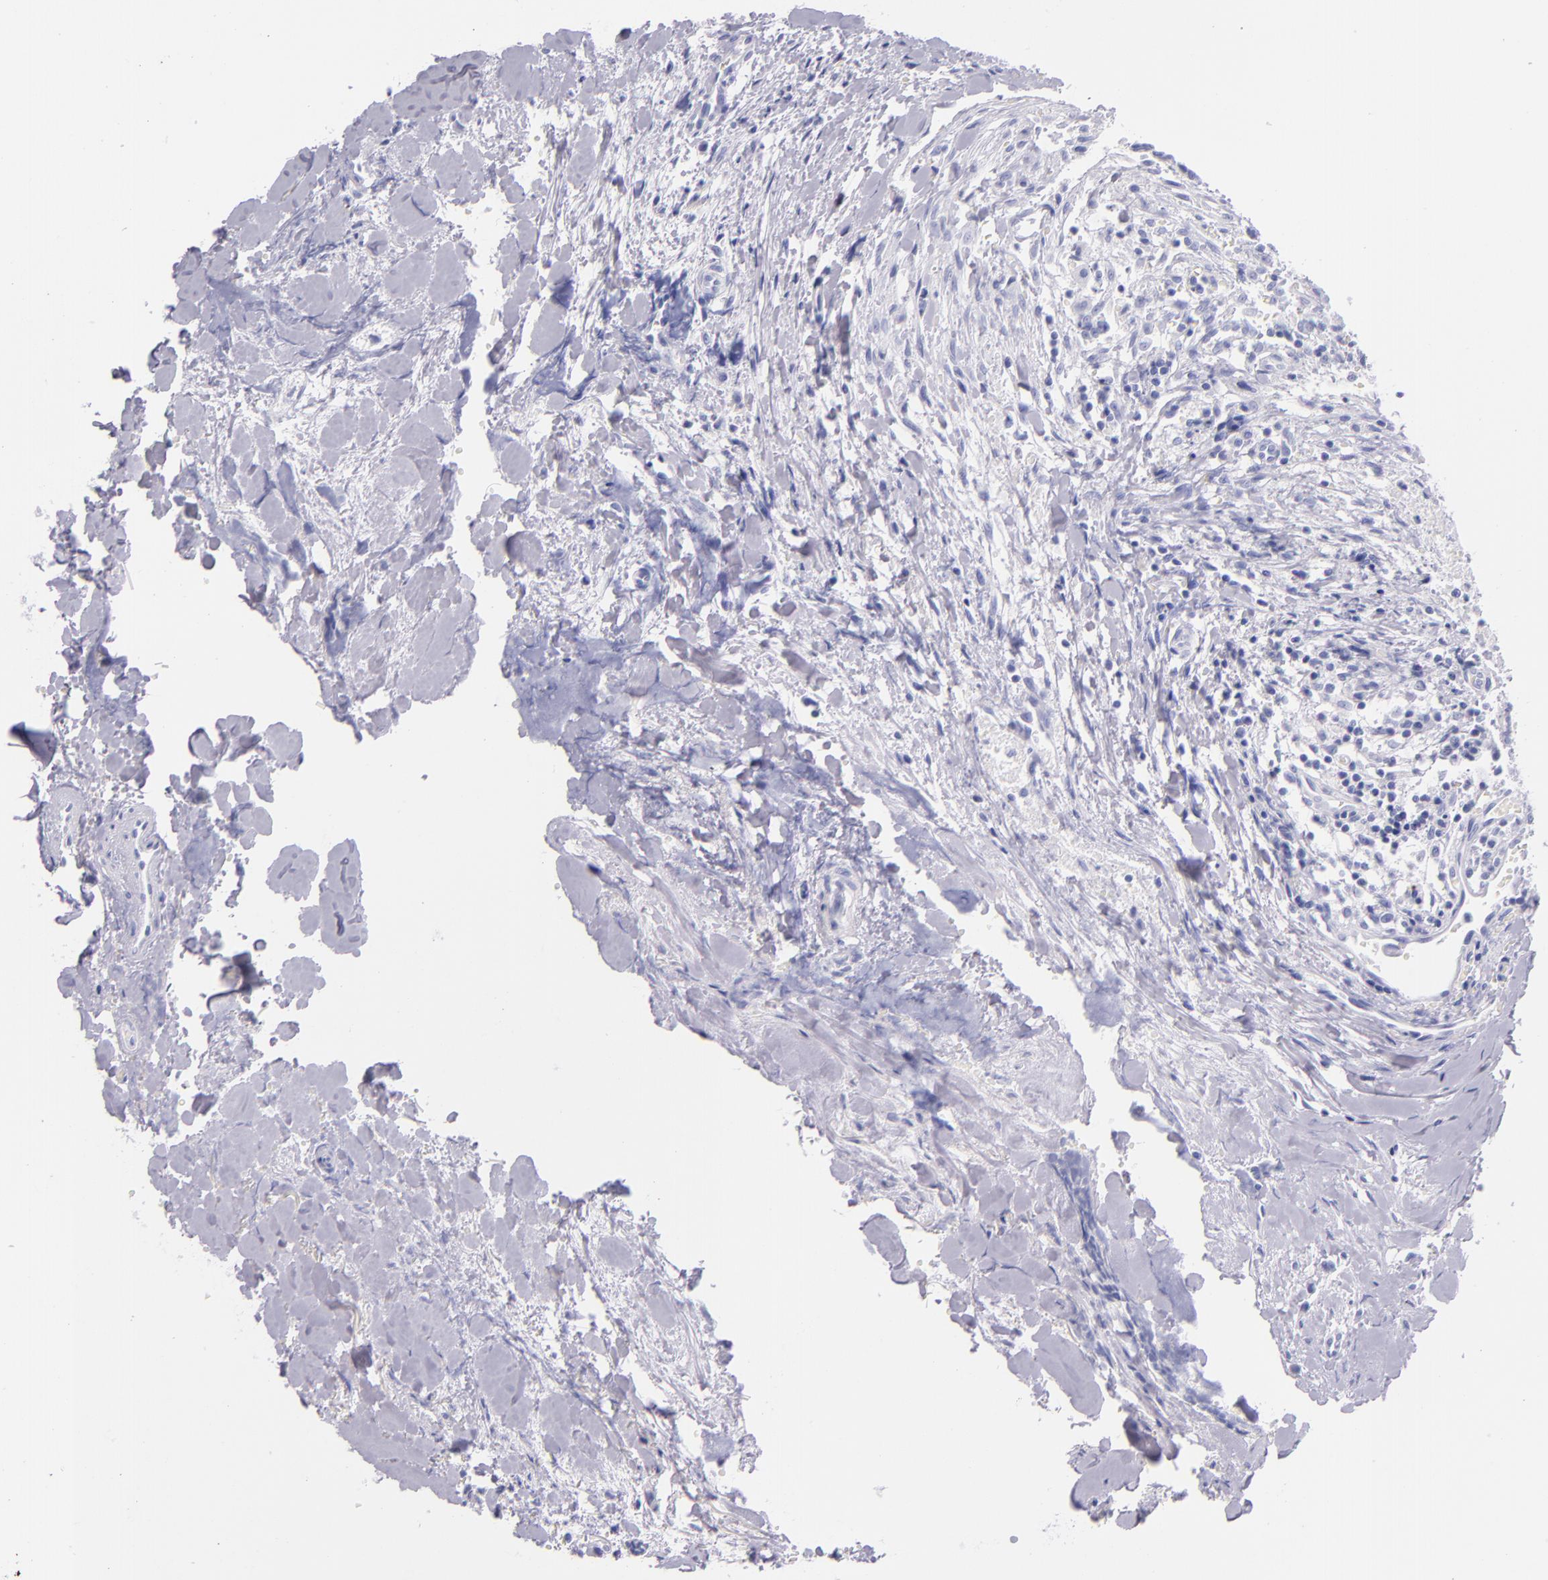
{"staining": {"intensity": "negative", "quantity": "none", "location": "none"}, "tissue": "head and neck cancer", "cell_type": "Tumor cells", "image_type": "cancer", "snomed": [{"axis": "morphology", "description": "Squamous cell carcinoma, NOS"}, {"axis": "topography", "description": "Salivary gland"}, {"axis": "topography", "description": "Head-Neck"}], "caption": "Head and neck cancer was stained to show a protein in brown. There is no significant positivity in tumor cells.", "gene": "SFTPB", "patient": {"sex": "male", "age": 70}}